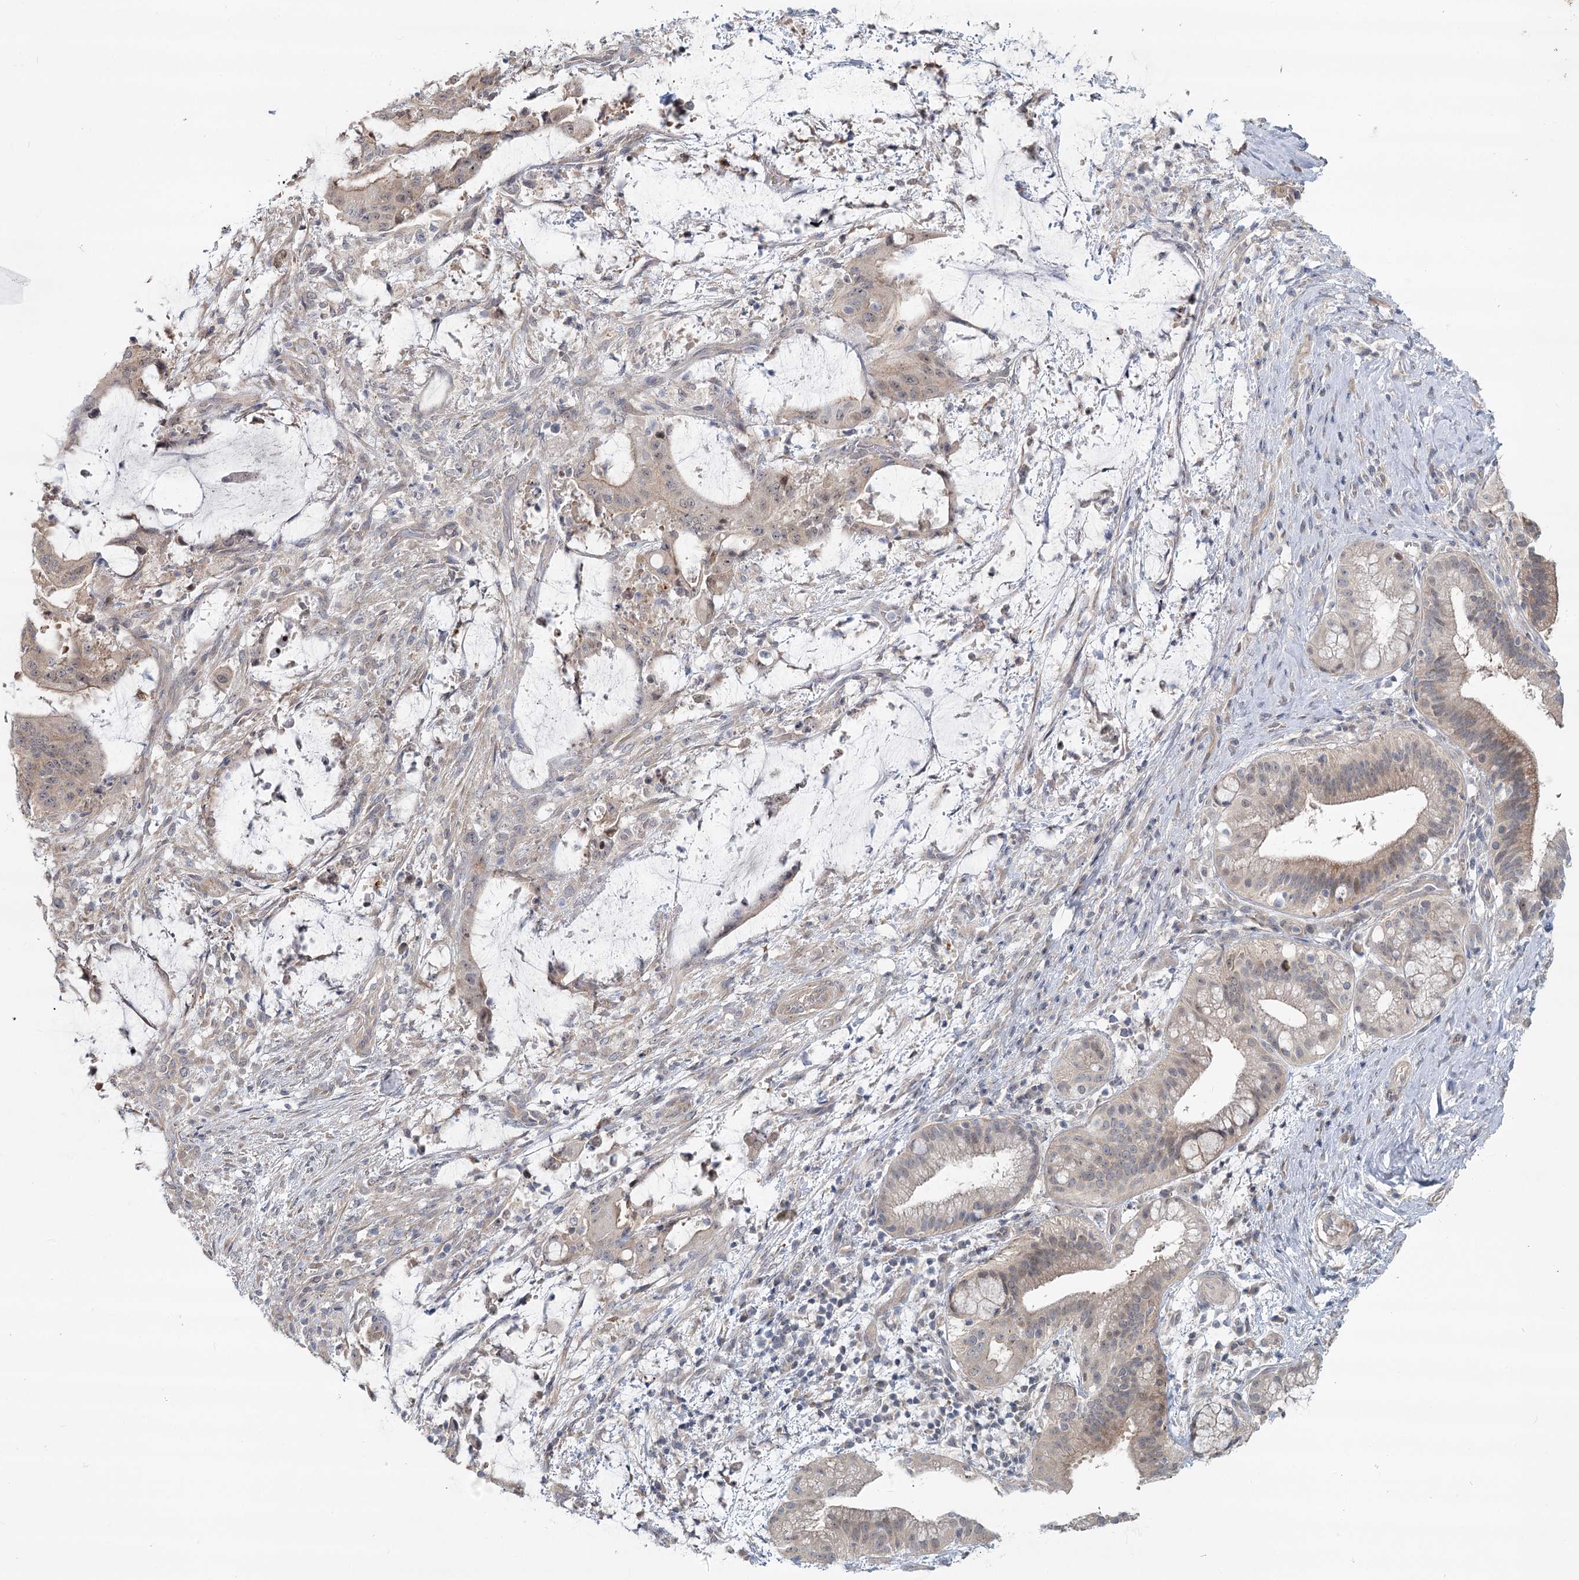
{"staining": {"intensity": "weak", "quantity": "<25%", "location": "cytoplasmic/membranous"}, "tissue": "liver cancer", "cell_type": "Tumor cells", "image_type": "cancer", "snomed": [{"axis": "morphology", "description": "Normal tissue, NOS"}, {"axis": "morphology", "description": "Cholangiocarcinoma"}, {"axis": "topography", "description": "Liver"}, {"axis": "topography", "description": "Peripheral nerve tissue"}], "caption": "A photomicrograph of human liver cancer (cholangiocarcinoma) is negative for staining in tumor cells.", "gene": "SPINK13", "patient": {"sex": "female", "age": 73}}